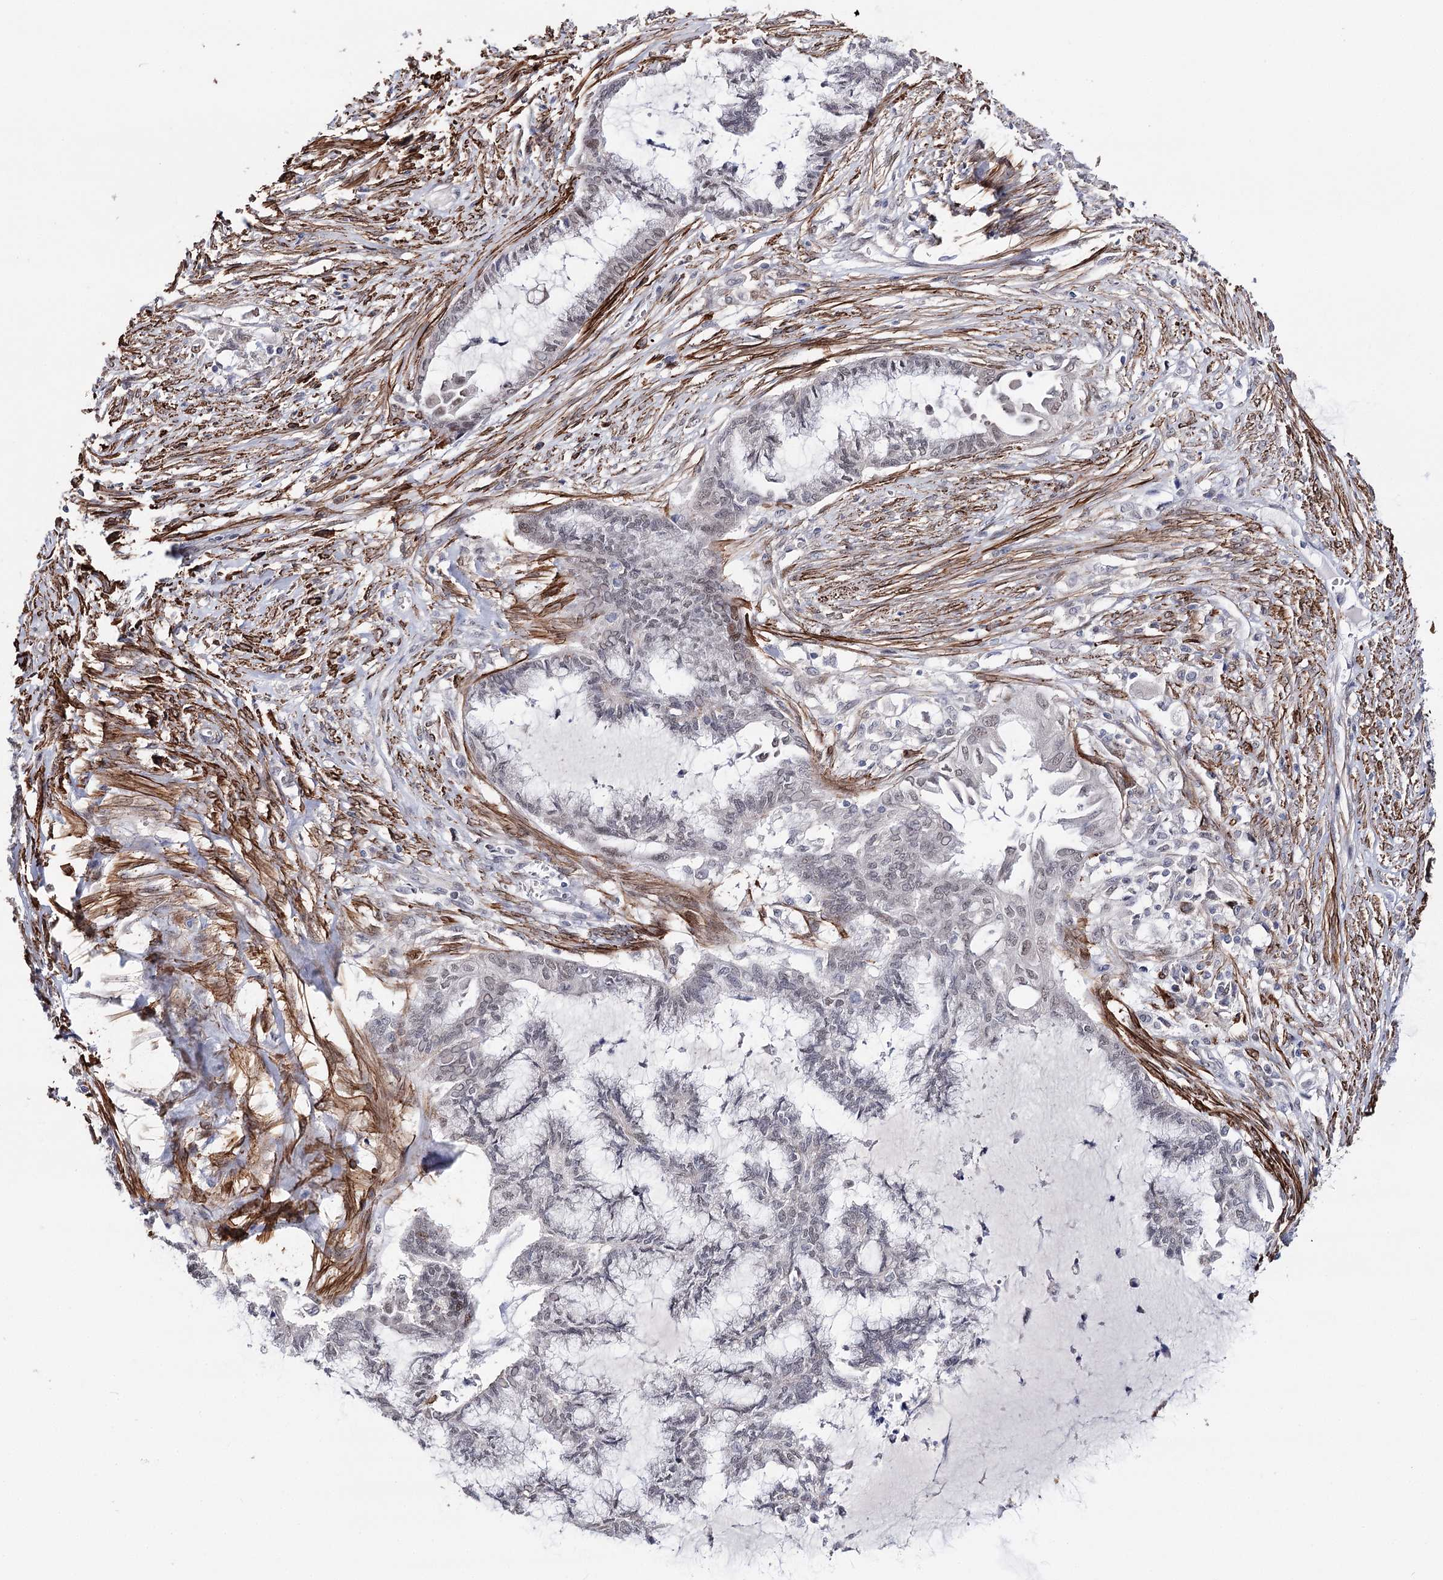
{"staining": {"intensity": "weak", "quantity": "<25%", "location": "nuclear"}, "tissue": "endometrial cancer", "cell_type": "Tumor cells", "image_type": "cancer", "snomed": [{"axis": "morphology", "description": "Adenocarcinoma, NOS"}, {"axis": "topography", "description": "Endometrium"}], "caption": "Immunohistochemistry (IHC) photomicrograph of adenocarcinoma (endometrial) stained for a protein (brown), which displays no expression in tumor cells. The staining is performed using DAB (3,3'-diaminobenzidine) brown chromogen with nuclei counter-stained in using hematoxylin.", "gene": "CFAP46", "patient": {"sex": "female", "age": 86}}